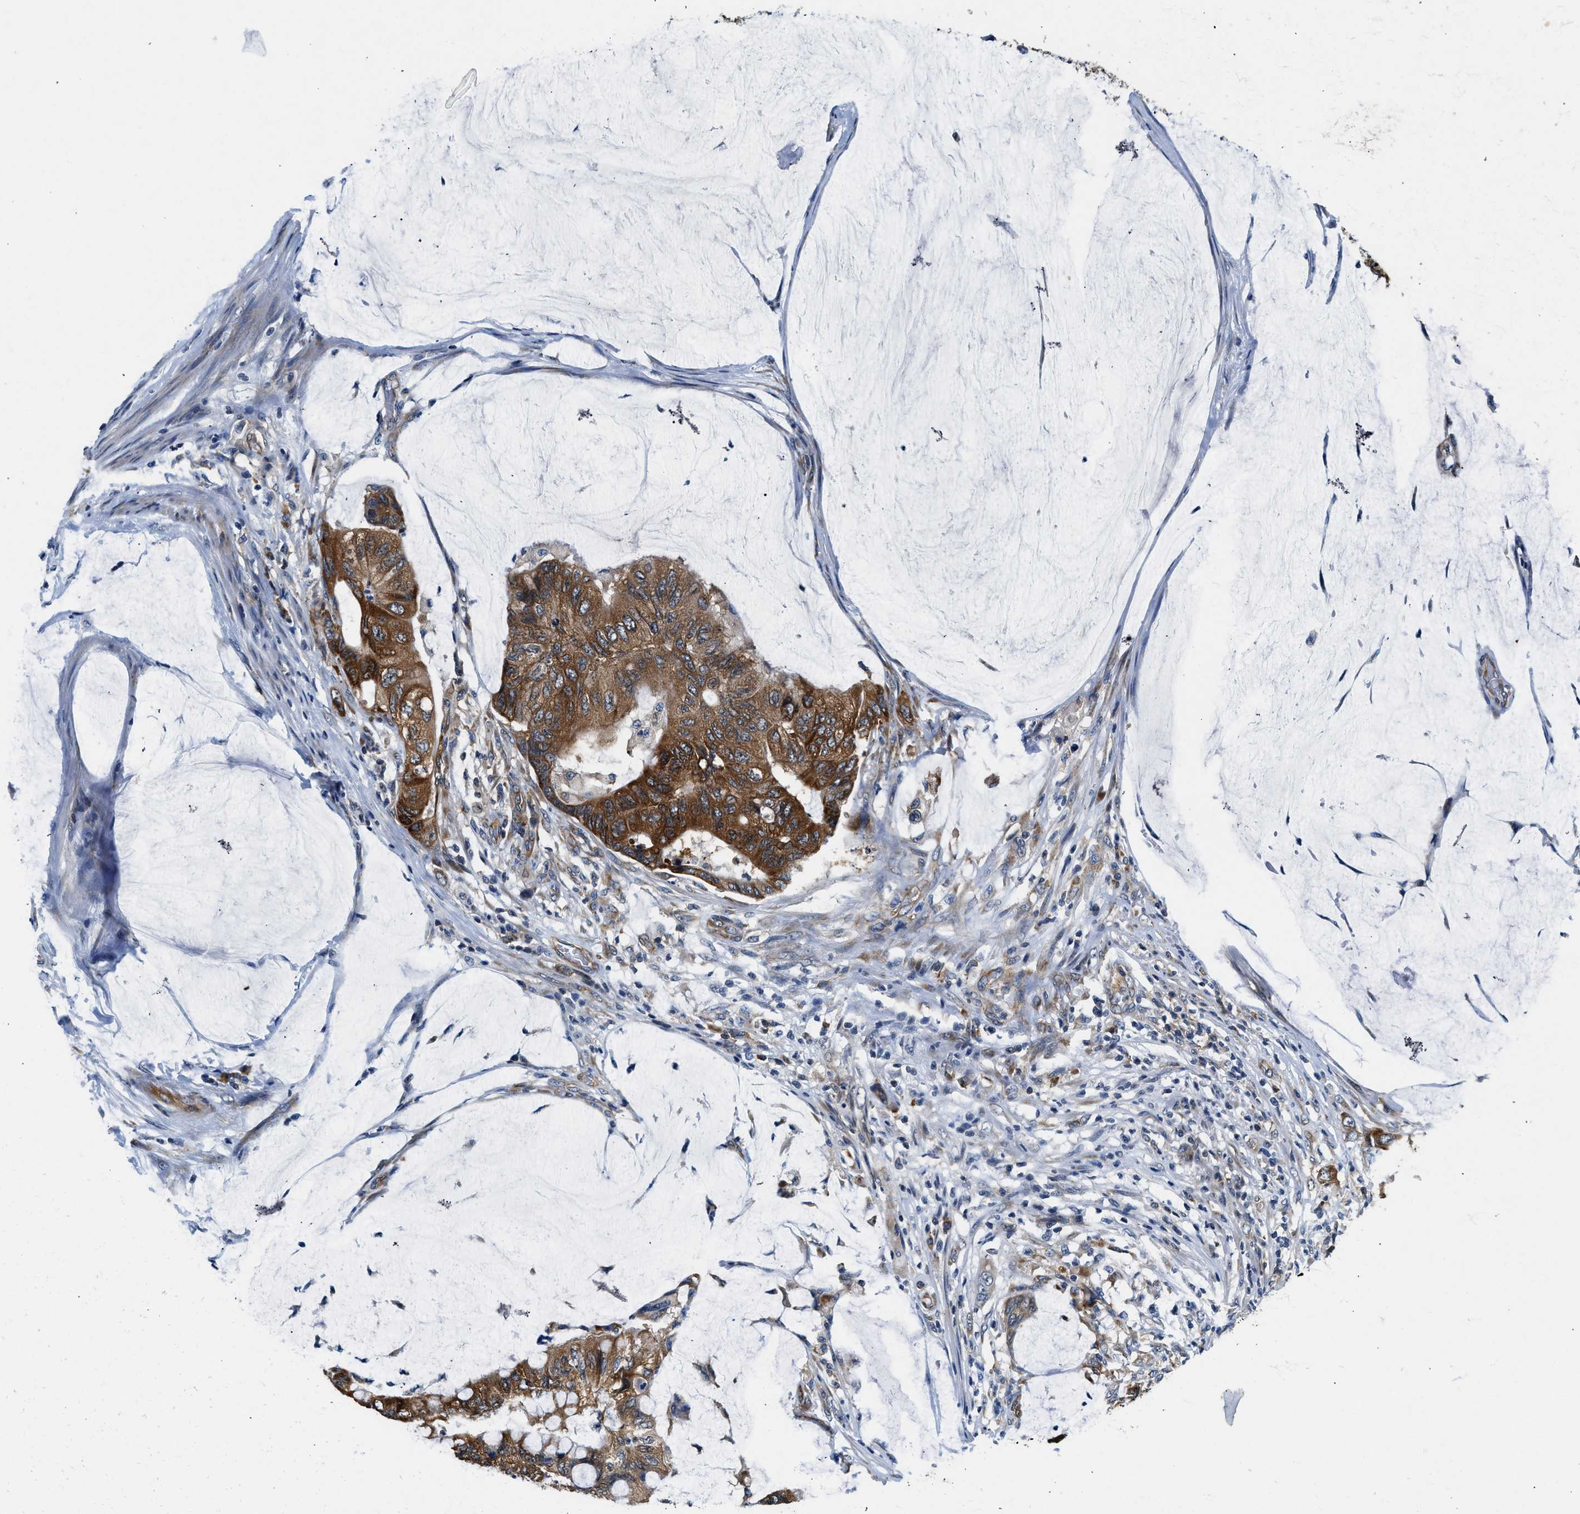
{"staining": {"intensity": "strong", "quantity": ">75%", "location": "cytoplasmic/membranous"}, "tissue": "colorectal cancer", "cell_type": "Tumor cells", "image_type": "cancer", "snomed": [{"axis": "morphology", "description": "Normal tissue, NOS"}, {"axis": "morphology", "description": "Adenocarcinoma, NOS"}, {"axis": "topography", "description": "Rectum"}], "caption": "Brown immunohistochemical staining in human colorectal adenocarcinoma demonstrates strong cytoplasmic/membranous staining in about >75% of tumor cells.", "gene": "PA2G4", "patient": {"sex": "male", "age": 92}}